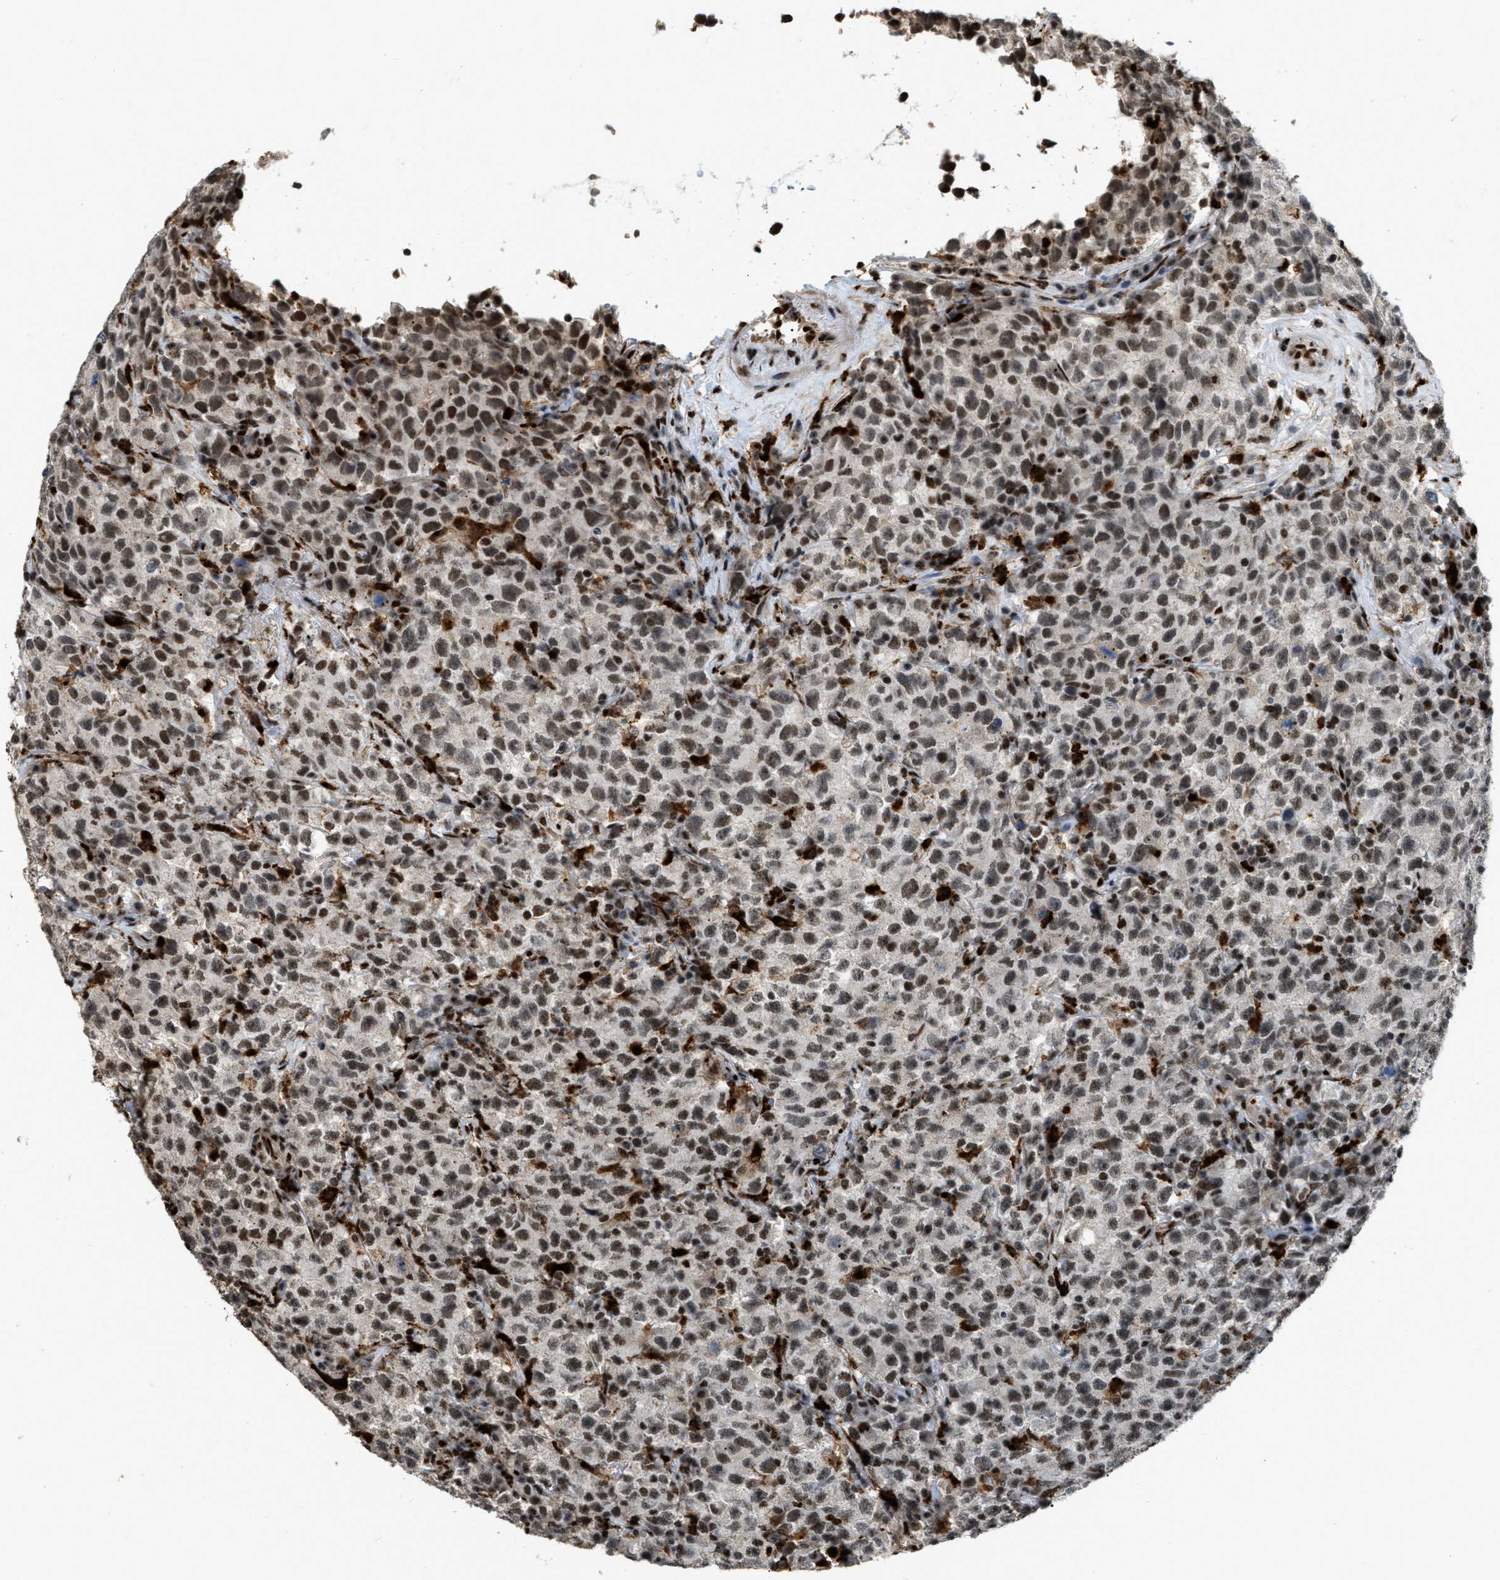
{"staining": {"intensity": "moderate", "quantity": ">75%", "location": "nuclear"}, "tissue": "testis cancer", "cell_type": "Tumor cells", "image_type": "cancer", "snomed": [{"axis": "morphology", "description": "Seminoma, NOS"}, {"axis": "topography", "description": "Testis"}], "caption": "Moderate nuclear staining is identified in approximately >75% of tumor cells in testis seminoma.", "gene": "NUMA1", "patient": {"sex": "male", "age": 22}}